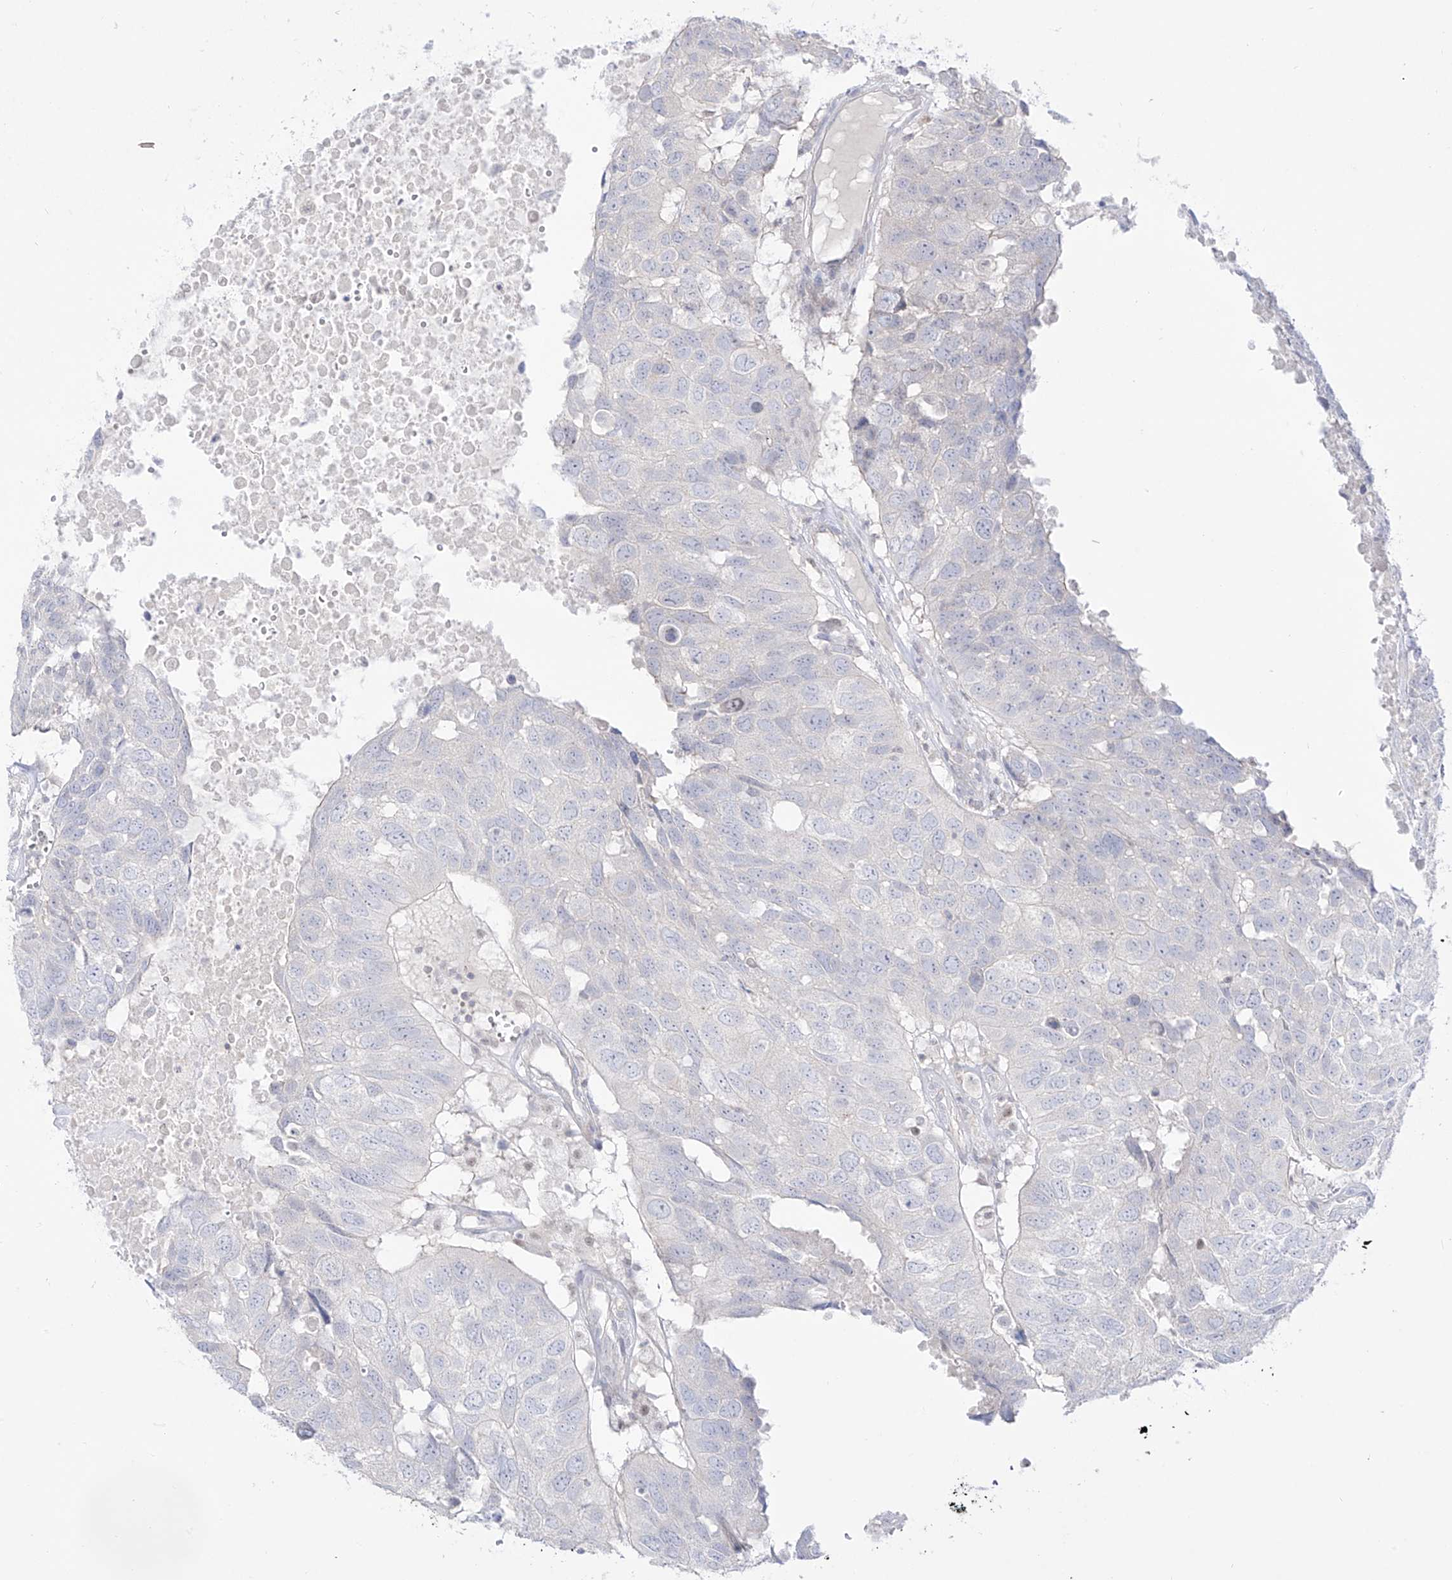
{"staining": {"intensity": "negative", "quantity": "none", "location": "none"}, "tissue": "head and neck cancer", "cell_type": "Tumor cells", "image_type": "cancer", "snomed": [{"axis": "morphology", "description": "Squamous cell carcinoma, NOS"}, {"axis": "topography", "description": "Head-Neck"}], "caption": "Immunohistochemistry (IHC) histopathology image of human squamous cell carcinoma (head and neck) stained for a protein (brown), which exhibits no positivity in tumor cells.", "gene": "DMKN", "patient": {"sex": "male", "age": 66}}